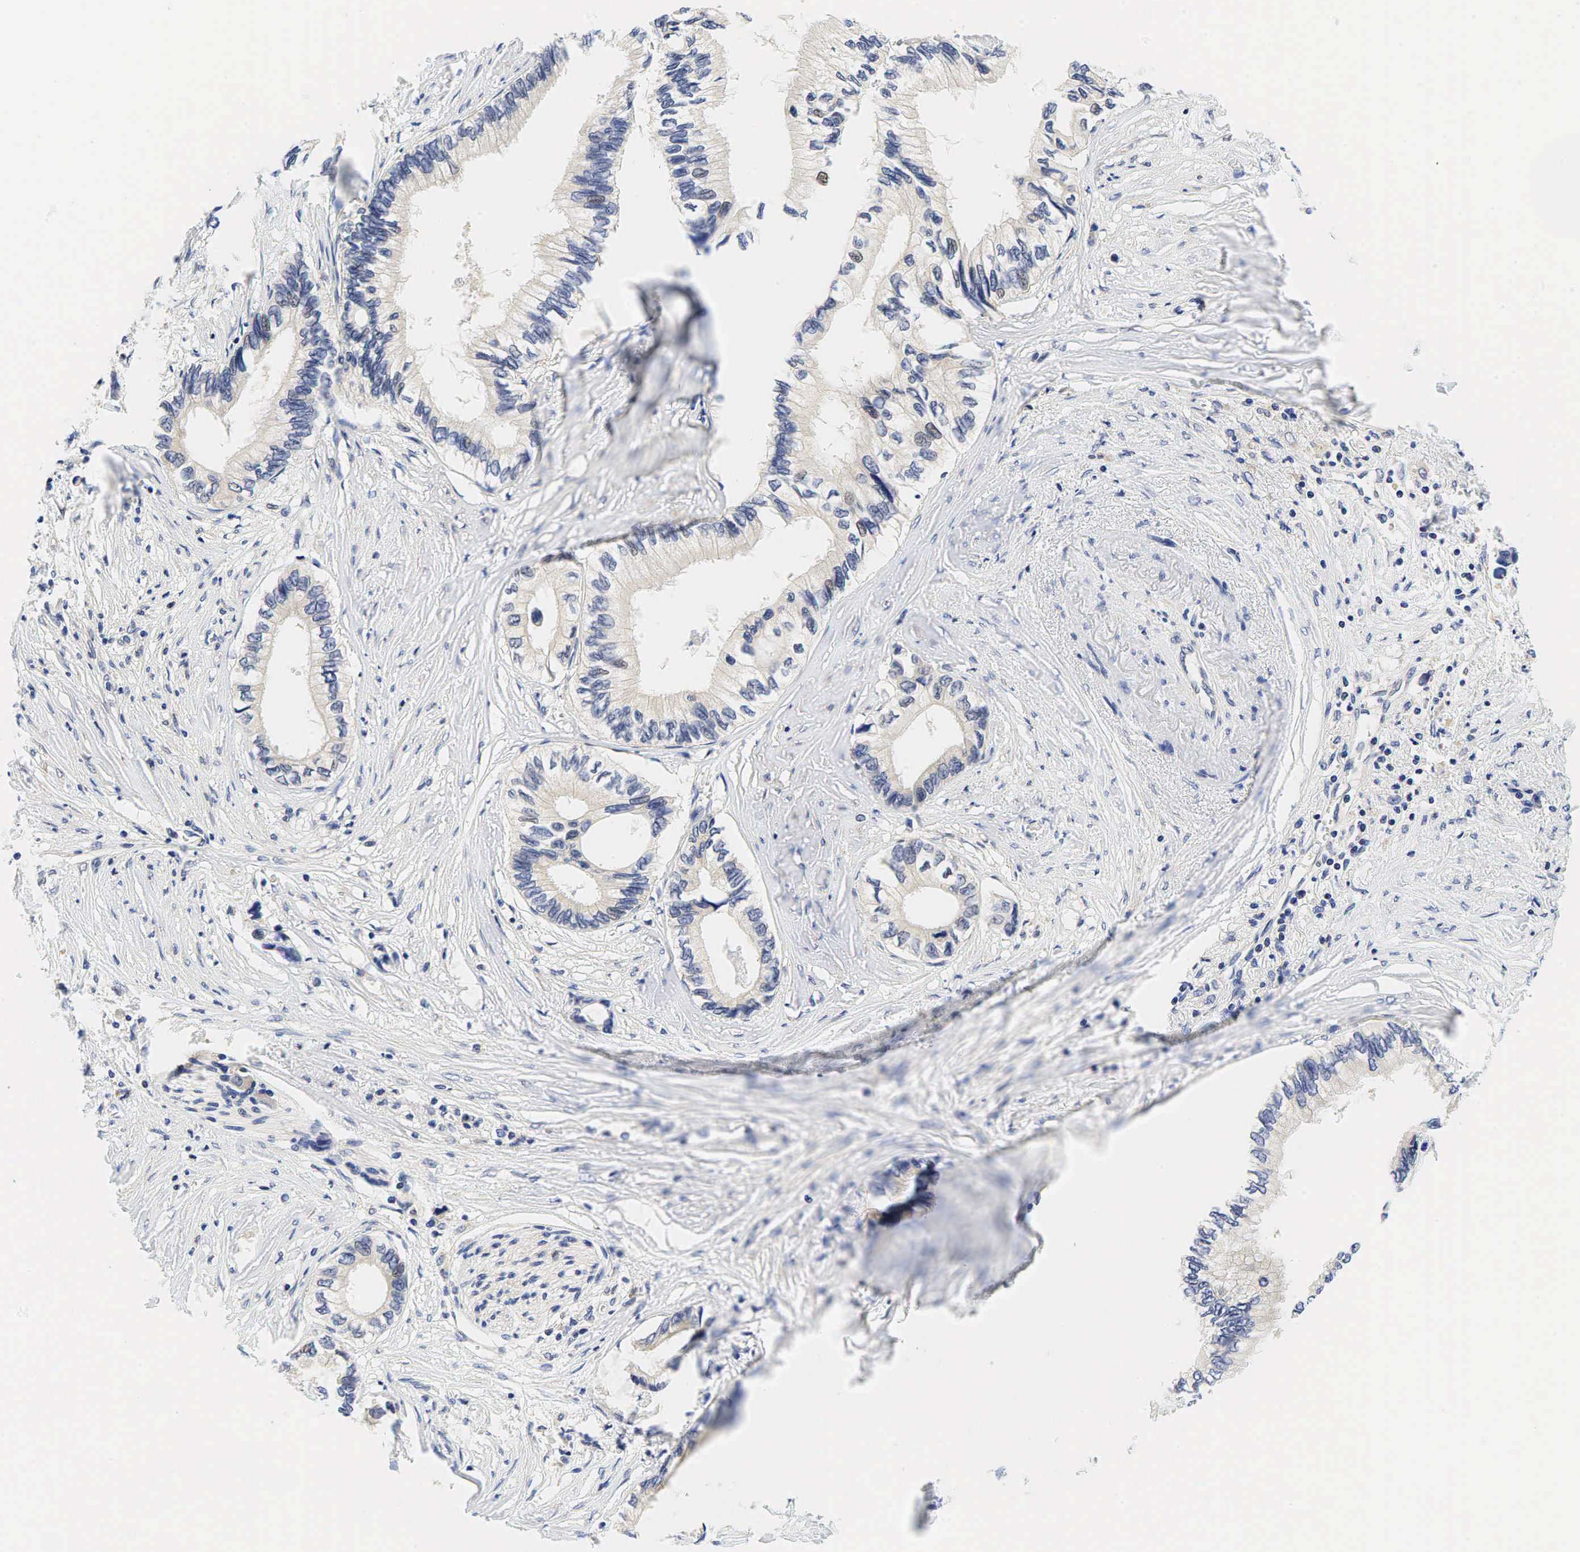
{"staining": {"intensity": "negative", "quantity": "none", "location": "none"}, "tissue": "pancreatic cancer", "cell_type": "Tumor cells", "image_type": "cancer", "snomed": [{"axis": "morphology", "description": "Adenocarcinoma, NOS"}, {"axis": "topography", "description": "Pancreas"}], "caption": "Adenocarcinoma (pancreatic) was stained to show a protein in brown. There is no significant positivity in tumor cells. (Brightfield microscopy of DAB IHC at high magnification).", "gene": "CCND1", "patient": {"sex": "female", "age": 66}}